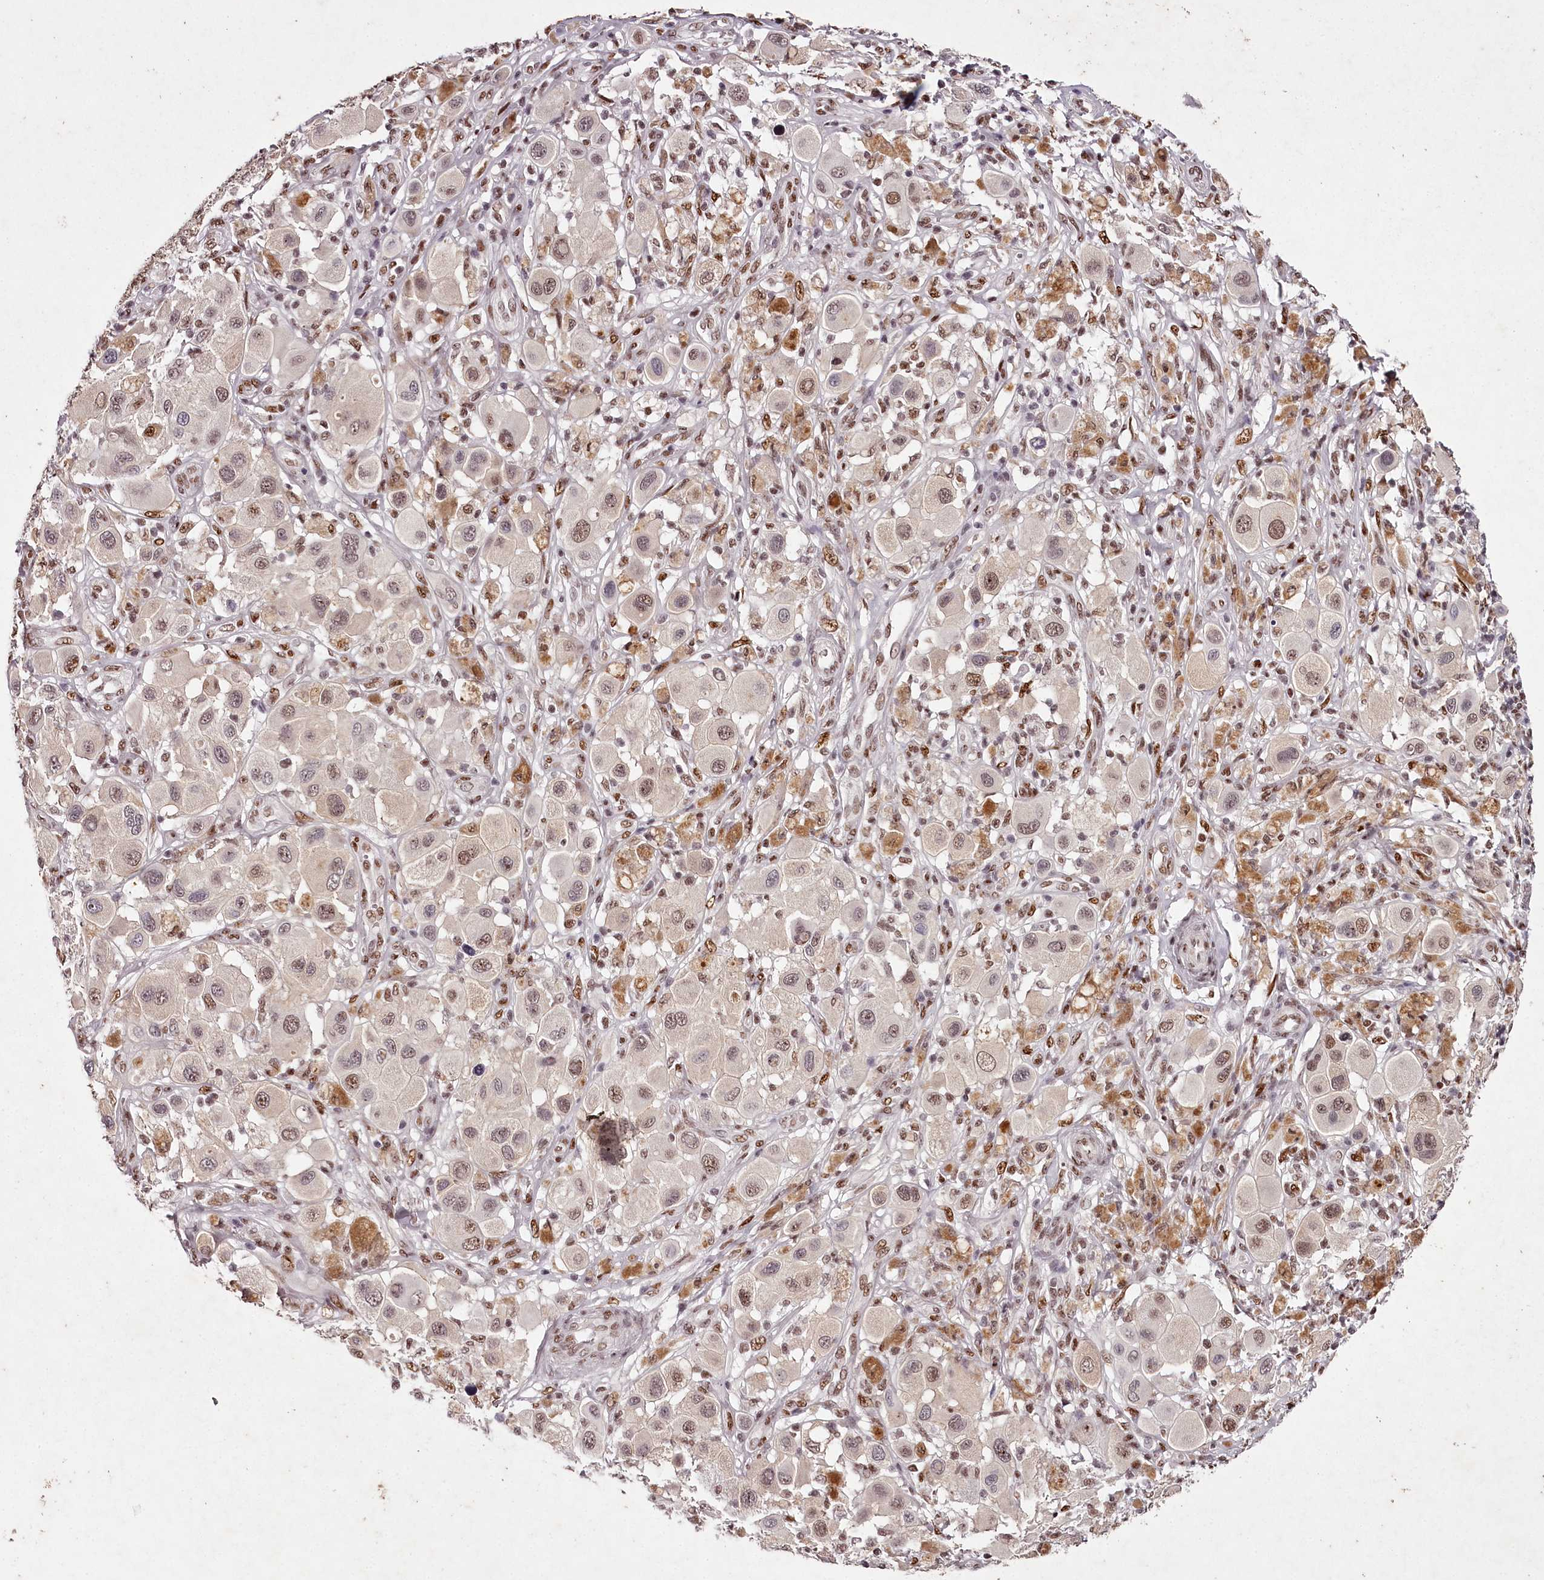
{"staining": {"intensity": "moderate", "quantity": "25%-75%", "location": "nuclear"}, "tissue": "melanoma", "cell_type": "Tumor cells", "image_type": "cancer", "snomed": [{"axis": "morphology", "description": "Malignant melanoma, Metastatic site"}, {"axis": "topography", "description": "Skin"}], "caption": "This micrograph demonstrates immunohistochemistry (IHC) staining of human melanoma, with medium moderate nuclear staining in about 25%-75% of tumor cells.", "gene": "PSPC1", "patient": {"sex": "male", "age": 41}}